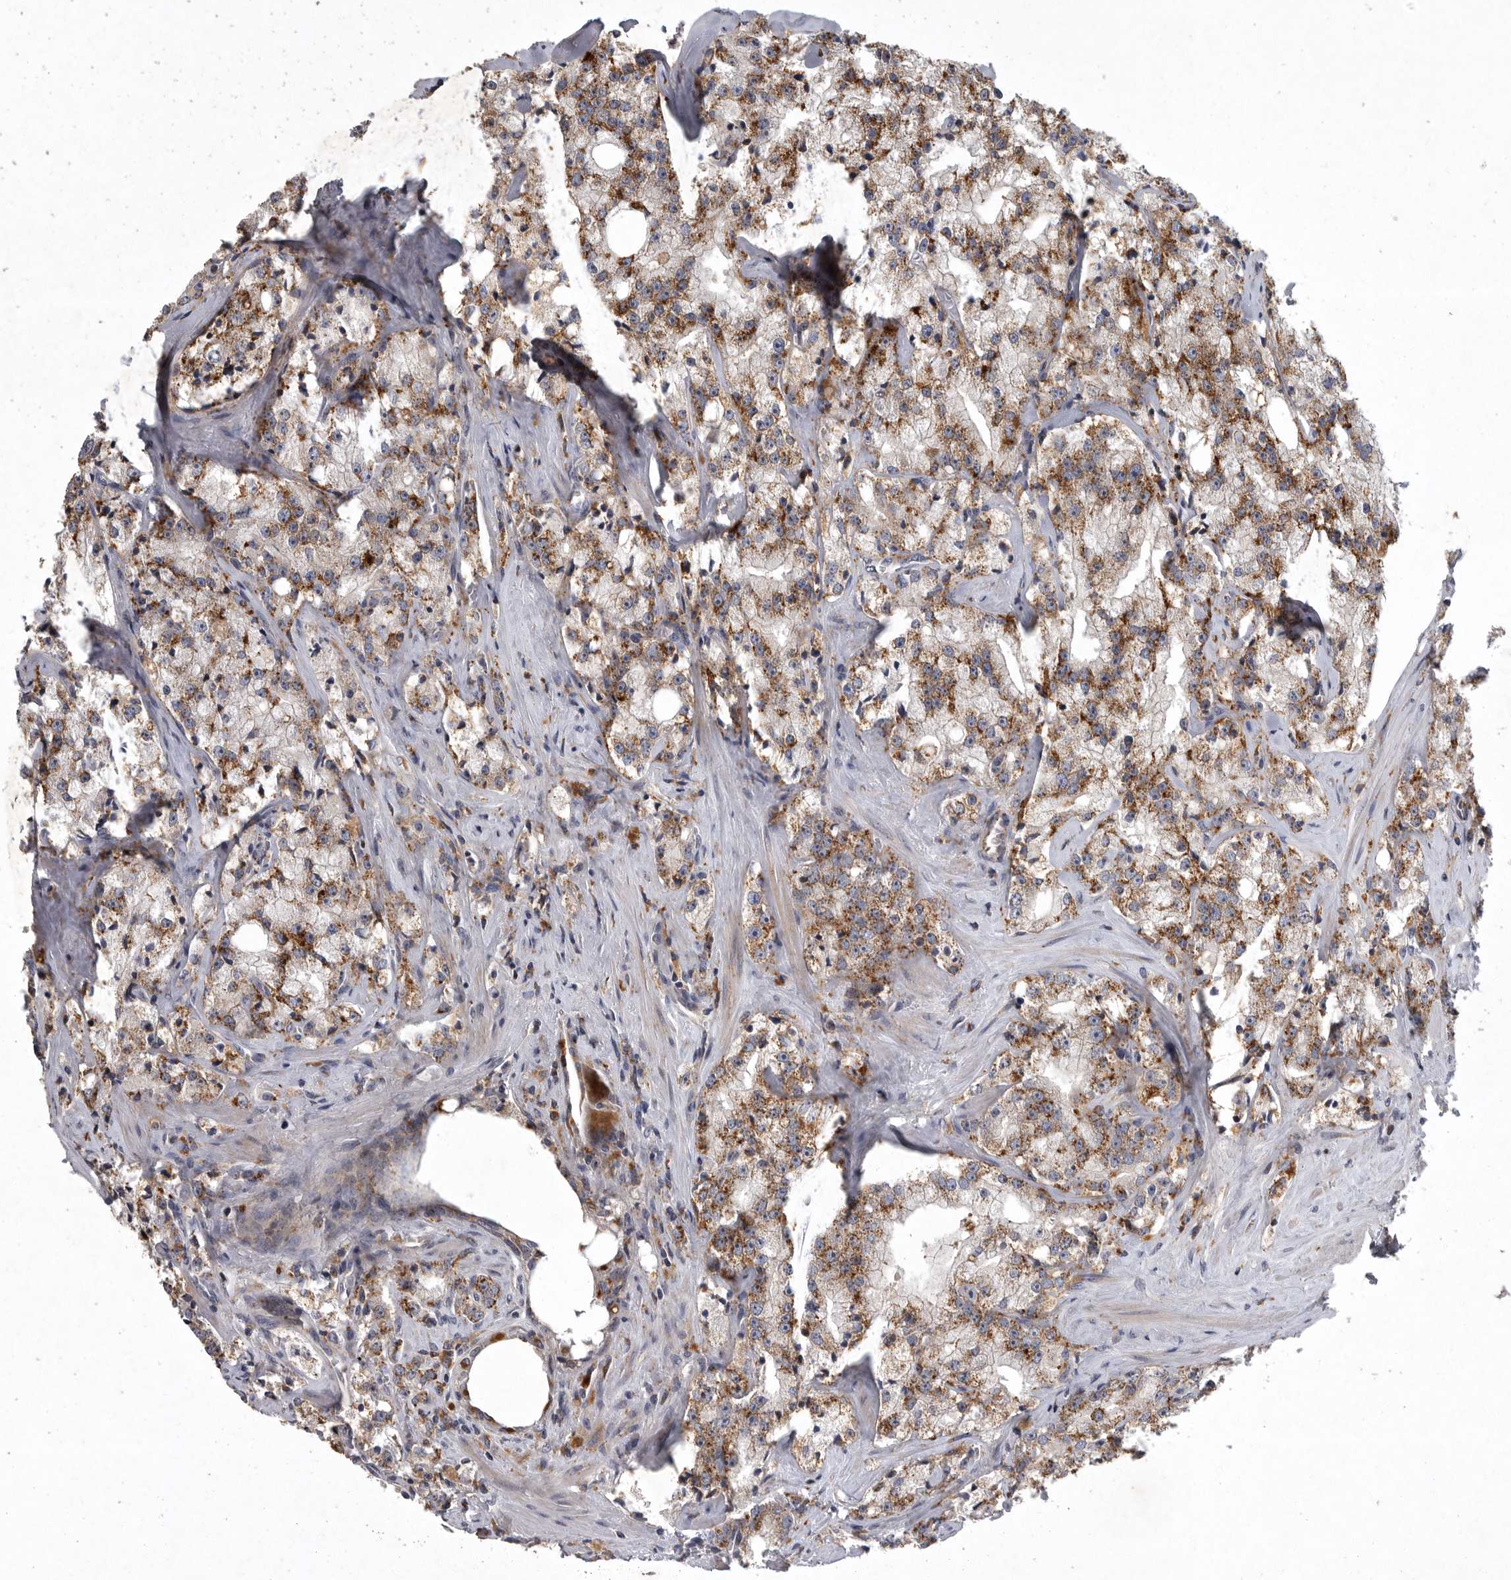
{"staining": {"intensity": "moderate", "quantity": ">75%", "location": "cytoplasmic/membranous"}, "tissue": "prostate cancer", "cell_type": "Tumor cells", "image_type": "cancer", "snomed": [{"axis": "morphology", "description": "Adenocarcinoma, High grade"}, {"axis": "topography", "description": "Prostate"}], "caption": "Human prostate adenocarcinoma (high-grade) stained with a brown dye displays moderate cytoplasmic/membranous positive staining in approximately >75% of tumor cells.", "gene": "LAMTOR3", "patient": {"sex": "male", "age": 64}}